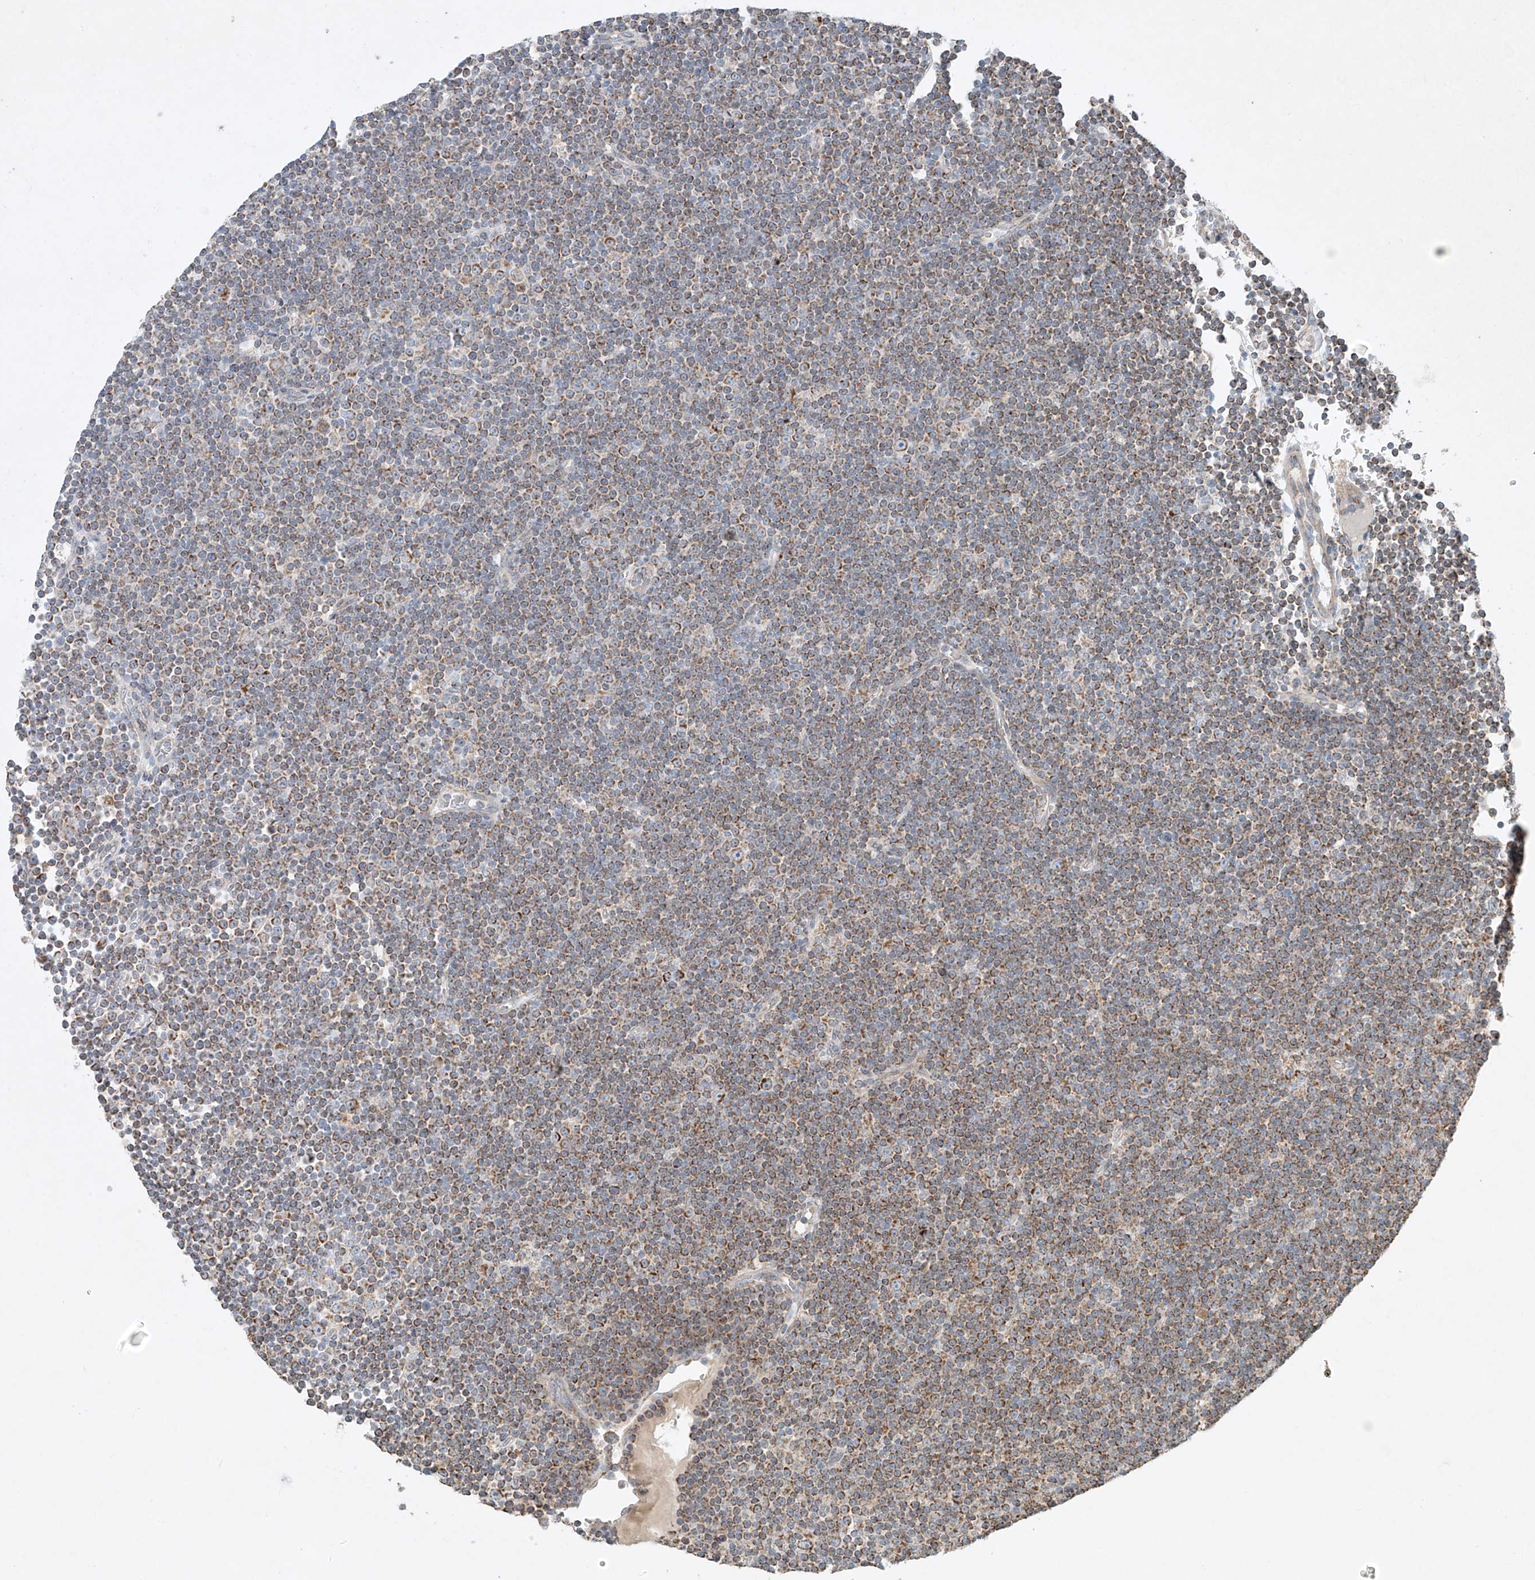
{"staining": {"intensity": "moderate", "quantity": ">75%", "location": "cytoplasmic/membranous"}, "tissue": "lymphoma", "cell_type": "Tumor cells", "image_type": "cancer", "snomed": [{"axis": "morphology", "description": "Malignant lymphoma, non-Hodgkin's type, Low grade"}, {"axis": "topography", "description": "Lymph node"}], "caption": "Immunohistochemical staining of human lymphoma exhibits moderate cytoplasmic/membranous protein positivity in approximately >75% of tumor cells.", "gene": "SEMA3B", "patient": {"sex": "female", "age": 67}}